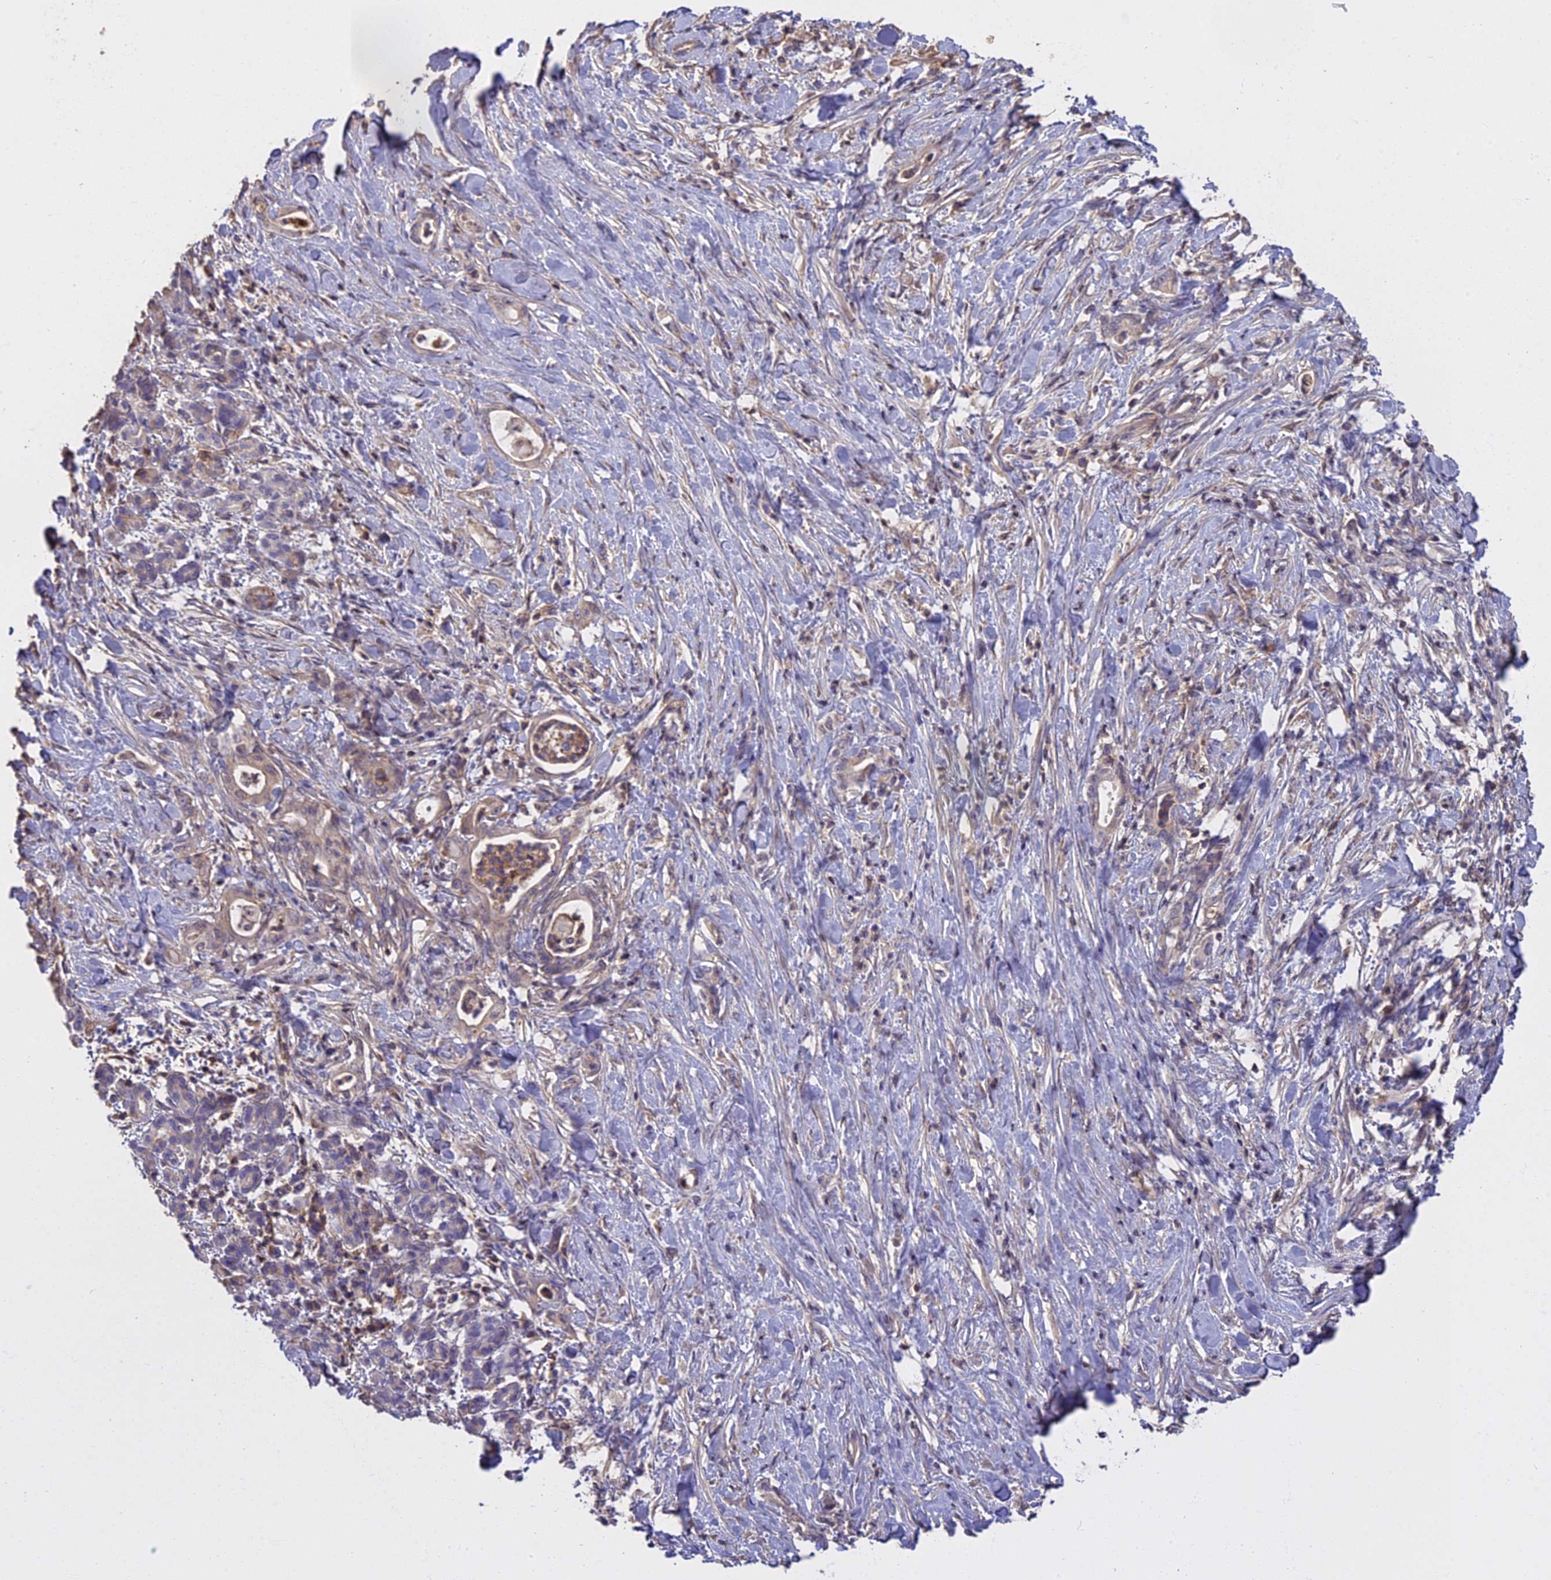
{"staining": {"intensity": "negative", "quantity": "none", "location": "none"}, "tissue": "pancreatic cancer", "cell_type": "Tumor cells", "image_type": "cancer", "snomed": [{"axis": "morphology", "description": "Normal tissue, NOS"}, {"axis": "morphology", "description": "Adenocarcinoma, NOS"}, {"axis": "topography", "description": "Pancreas"}], "caption": "Immunohistochemistry histopathology image of pancreatic cancer stained for a protein (brown), which displays no expression in tumor cells.", "gene": "CFAP119", "patient": {"sex": "female", "age": 55}}